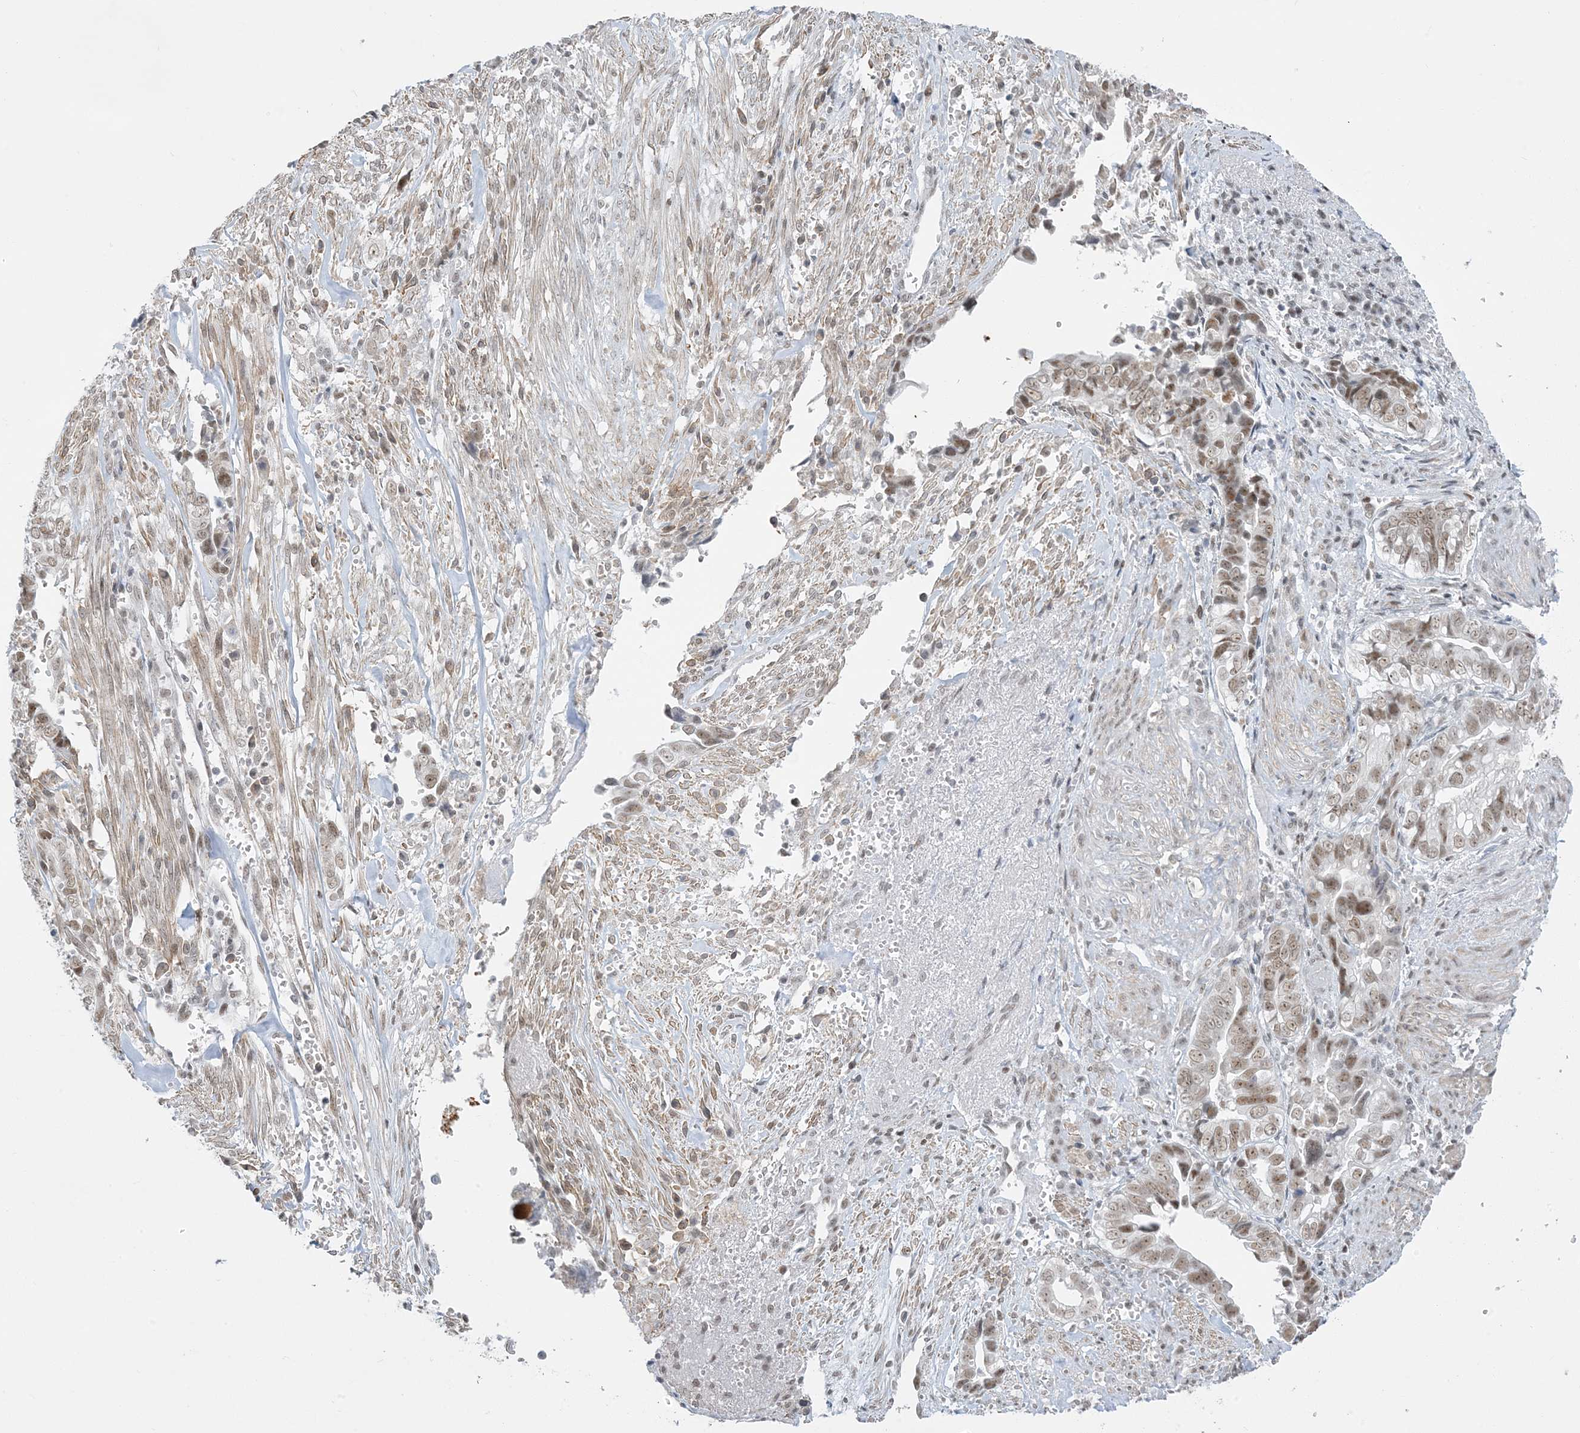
{"staining": {"intensity": "moderate", "quantity": ">75%", "location": "nuclear"}, "tissue": "liver cancer", "cell_type": "Tumor cells", "image_type": "cancer", "snomed": [{"axis": "morphology", "description": "Cholangiocarcinoma"}, {"axis": "topography", "description": "Liver"}], "caption": "Immunohistochemical staining of liver cancer reveals medium levels of moderate nuclear expression in approximately >75% of tumor cells.", "gene": "ZNF787", "patient": {"sex": "female", "age": 79}}